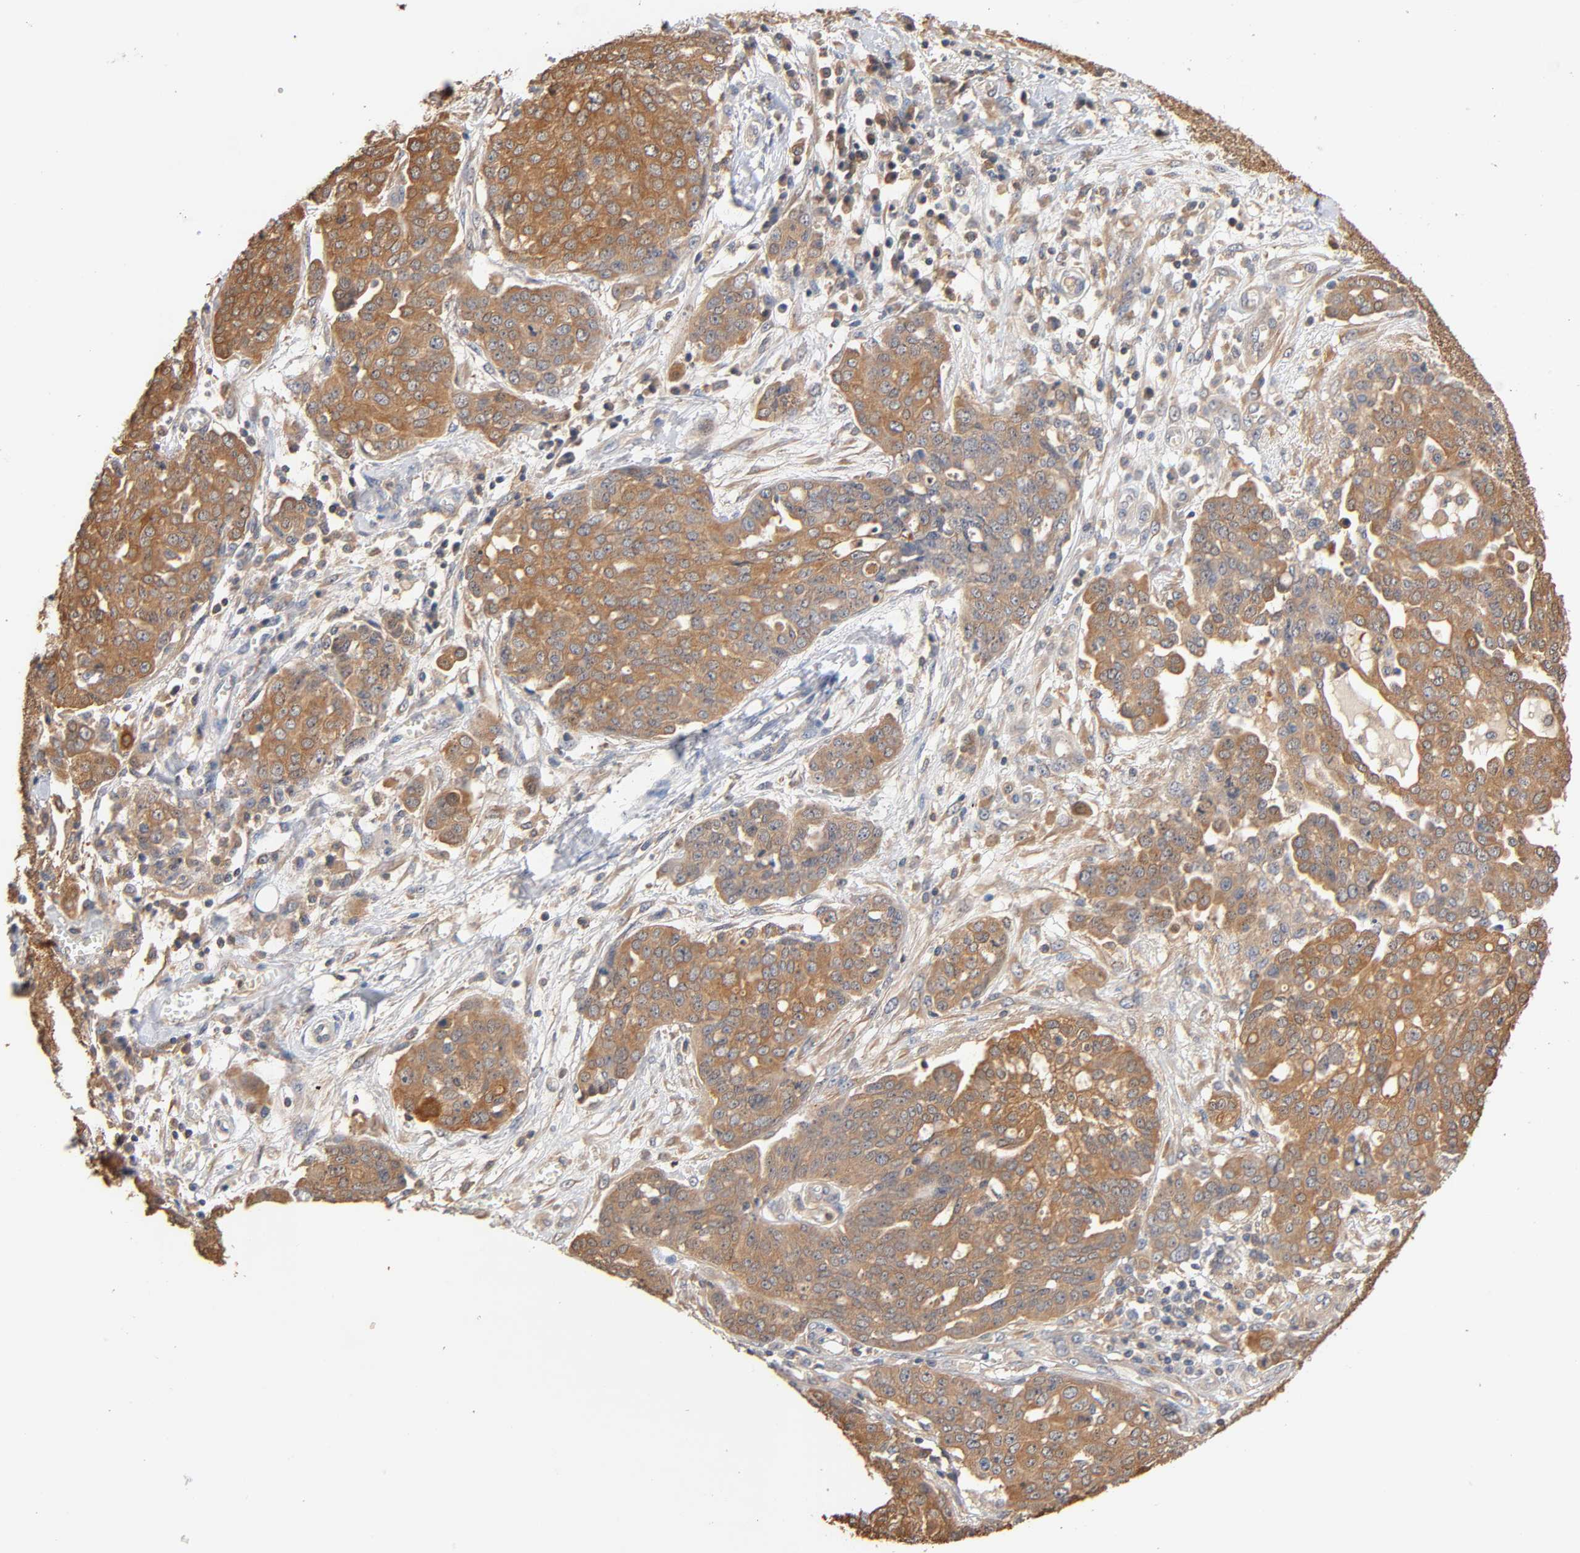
{"staining": {"intensity": "moderate", "quantity": ">75%", "location": "cytoplasmic/membranous"}, "tissue": "ovarian cancer", "cell_type": "Tumor cells", "image_type": "cancer", "snomed": [{"axis": "morphology", "description": "Cystadenocarcinoma, serous, NOS"}, {"axis": "topography", "description": "Soft tissue"}, {"axis": "topography", "description": "Ovary"}], "caption": "Protein staining of serous cystadenocarcinoma (ovarian) tissue shows moderate cytoplasmic/membranous expression in approximately >75% of tumor cells.", "gene": "ALDOA", "patient": {"sex": "female", "age": 57}}